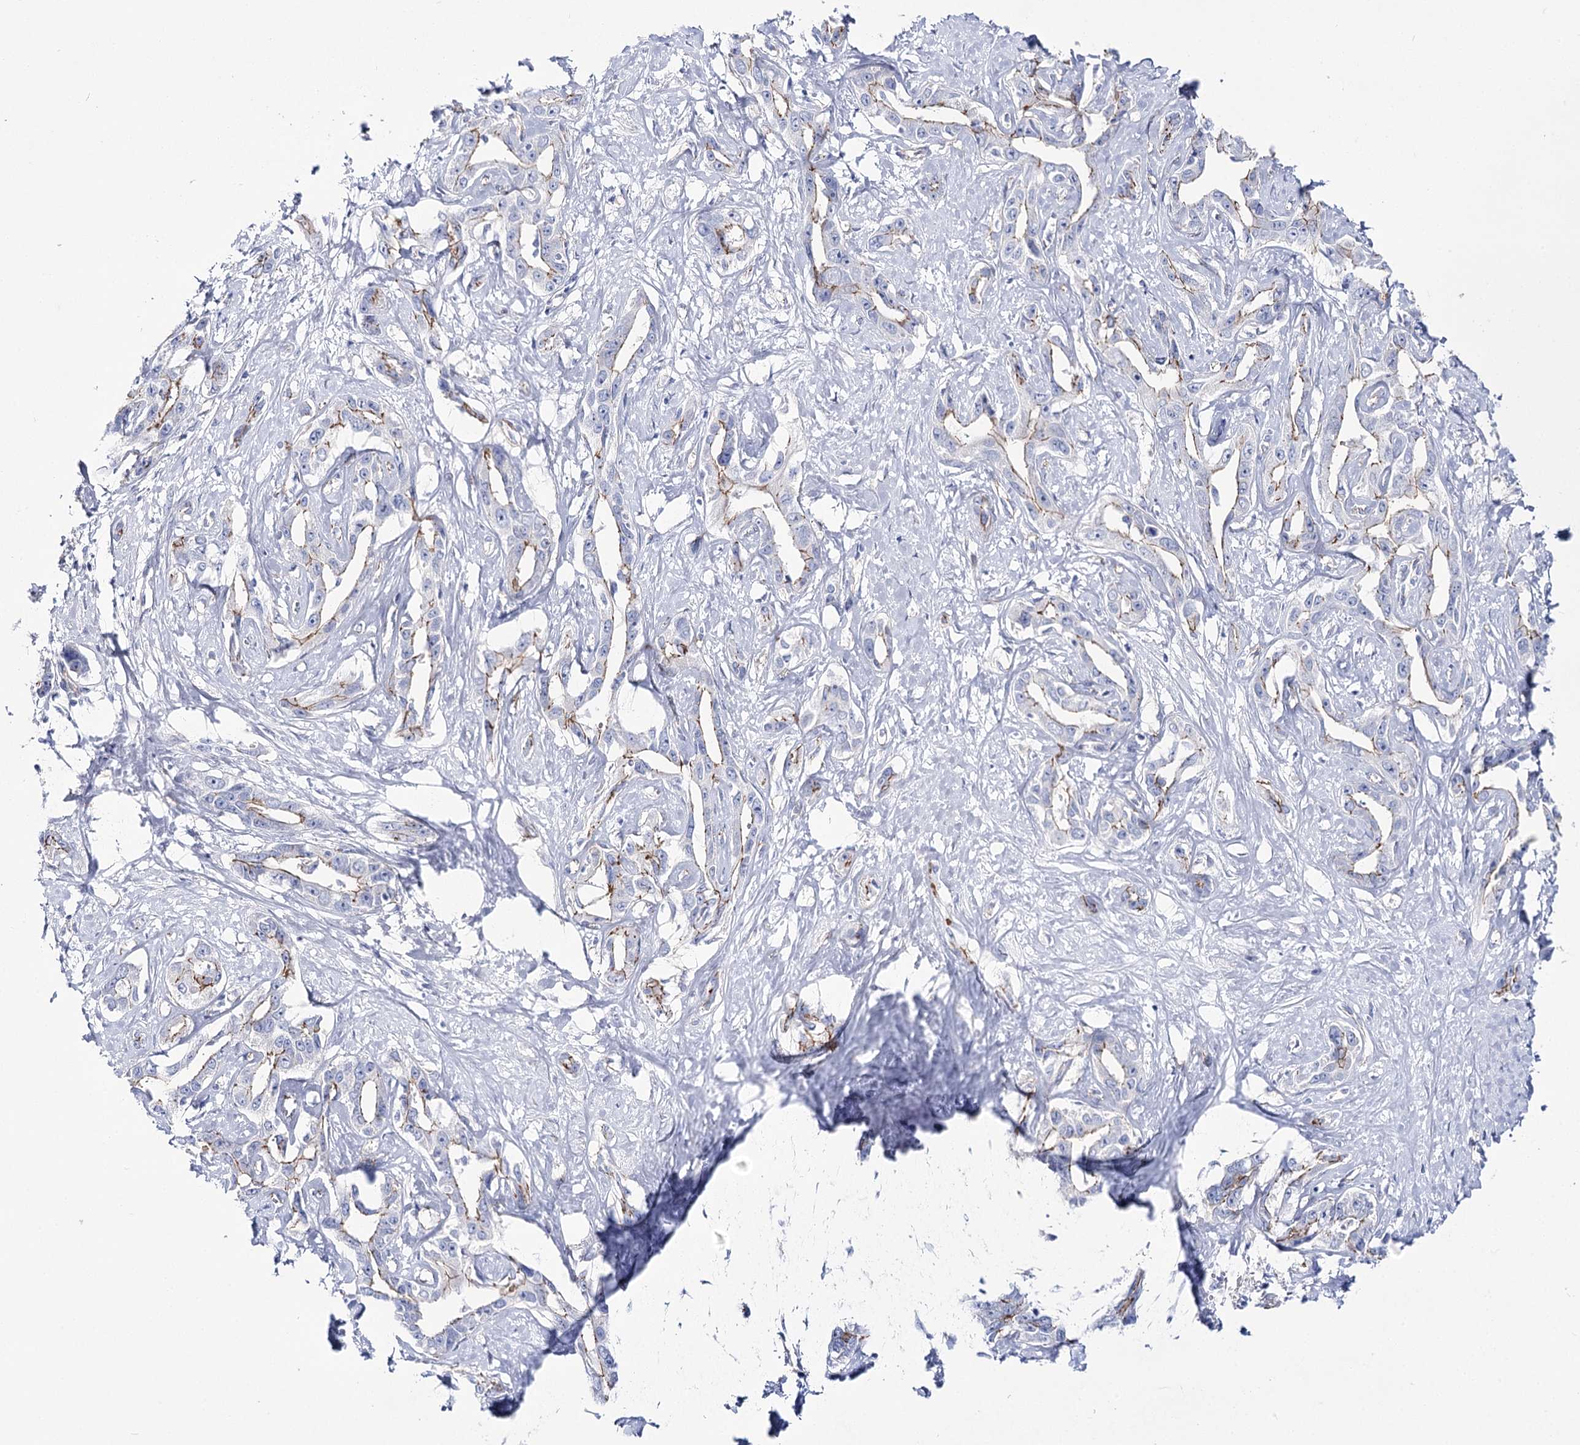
{"staining": {"intensity": "moderate", "quantity": "<25%", "location": "cytoplasmic/membranous"}, "tissue": "liver cancer", "cell_type": "Tumor cells", "image_type": "cancer", "snomed": [{"axis": "morphology", "description": "Cholangiocarcinoma"}, {"axis": "topography", "description": "Liver"}], "caption": "Tumor cells display low levels of moderate cytoplasmic/membranous expression in about <25% of cells in liver cholangiocarcinoma.", "gene": "NRAP", "patient": {"sex": "male", "age": 59}}